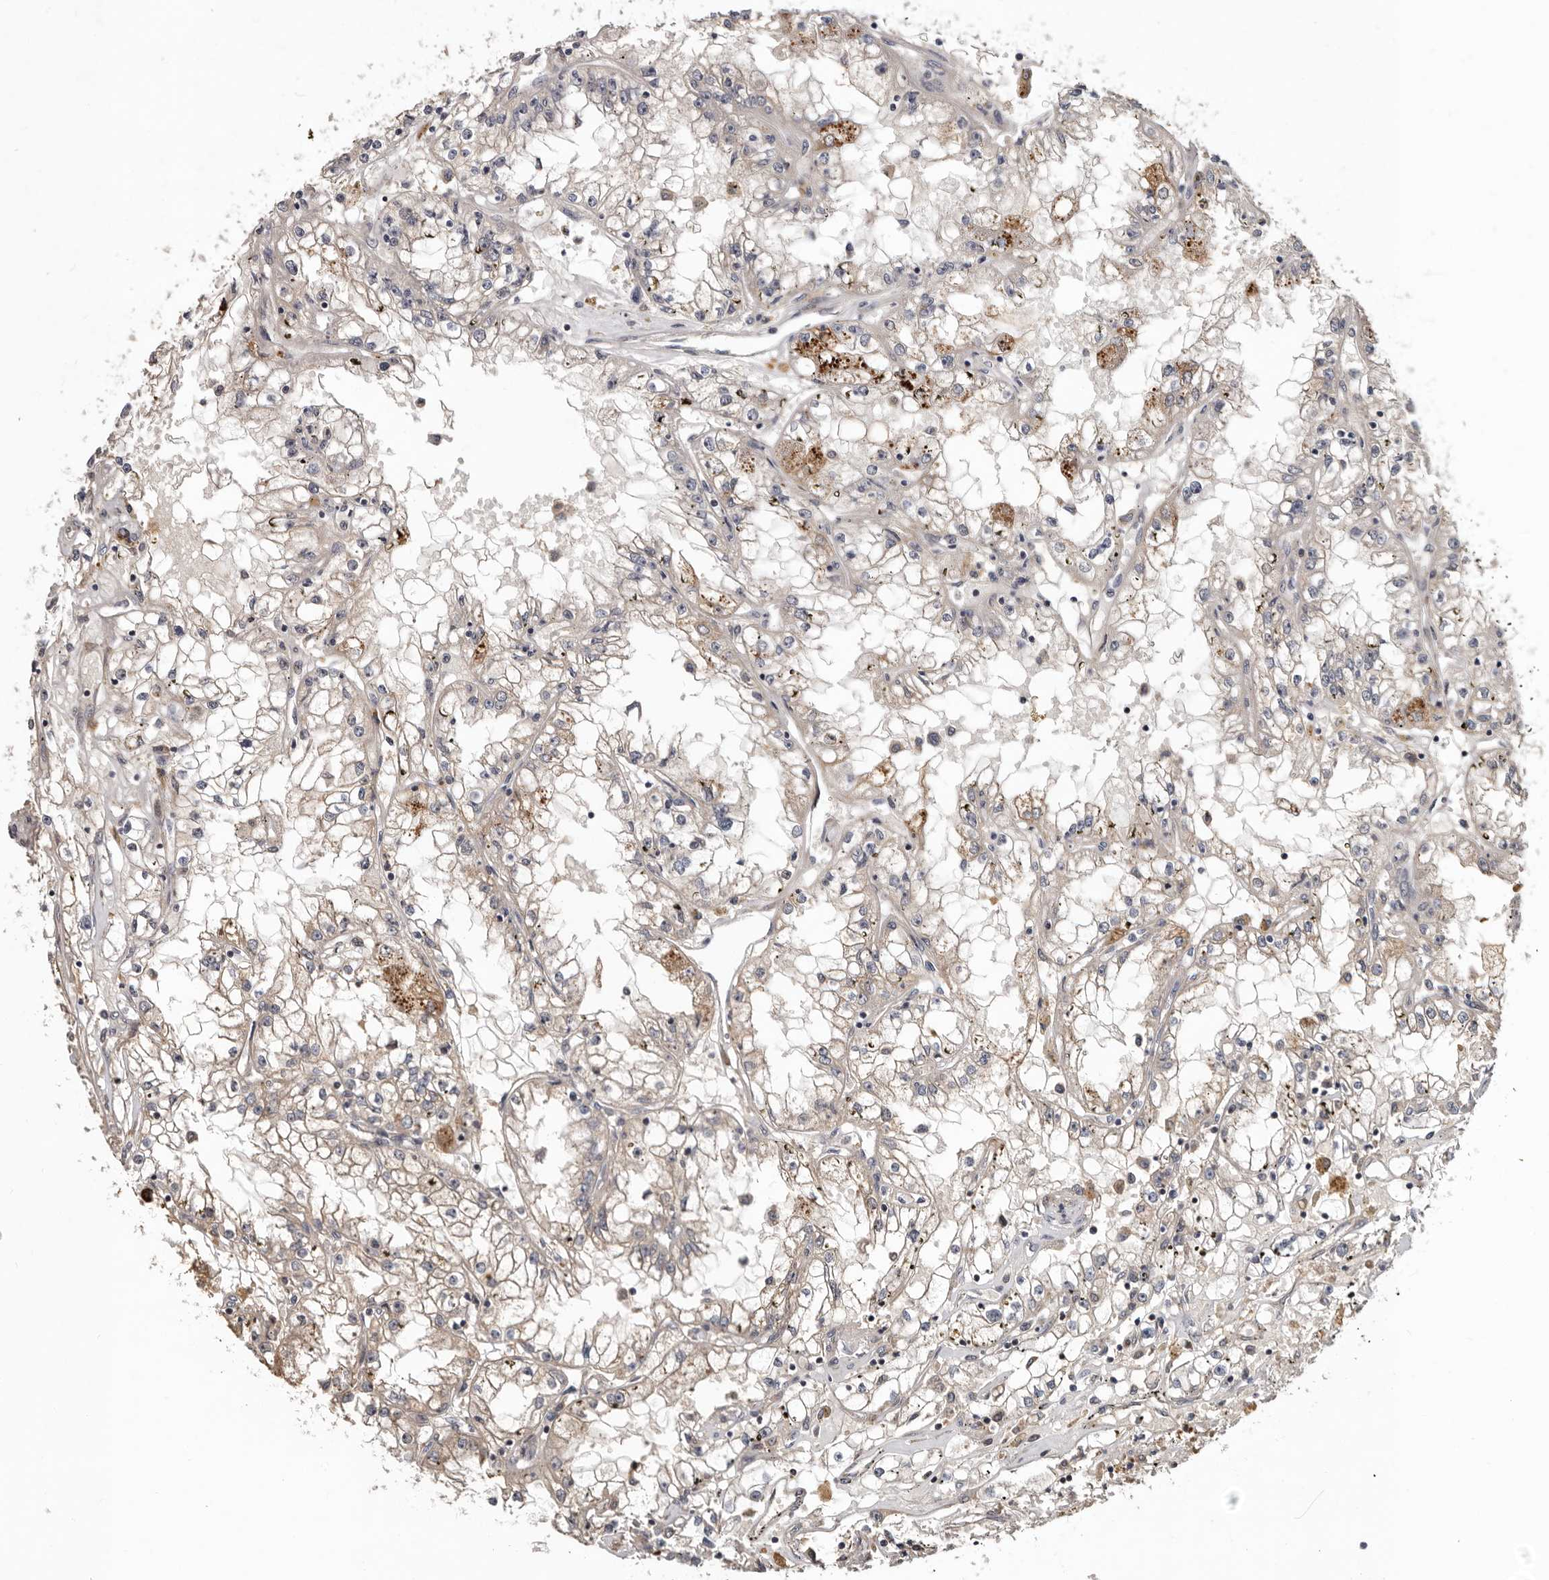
{"staining": {"intensity": "weak", "quantity": "<25%", "location": "cytoplasmic/membranous"}, "tissue": "renal cancer", "cell_type": "Tumor cells", "image_type": "cancer", "snomed": [{"axis": "morphology", "description": "Adenocarcinoma, NOS"}, {"axis": "topography", "description": "Kidney"}], "caption": "The immunohistochemistry (IHC) micrograph has no significant staining in tumor cells of renal adenocarcinoma tissue. The staining is performed using DAB brown chromogen with nuclei counter-stained in using hematoxylin.", "gene": "WEE2", "patient": {"sex": "male", "age": 56}}